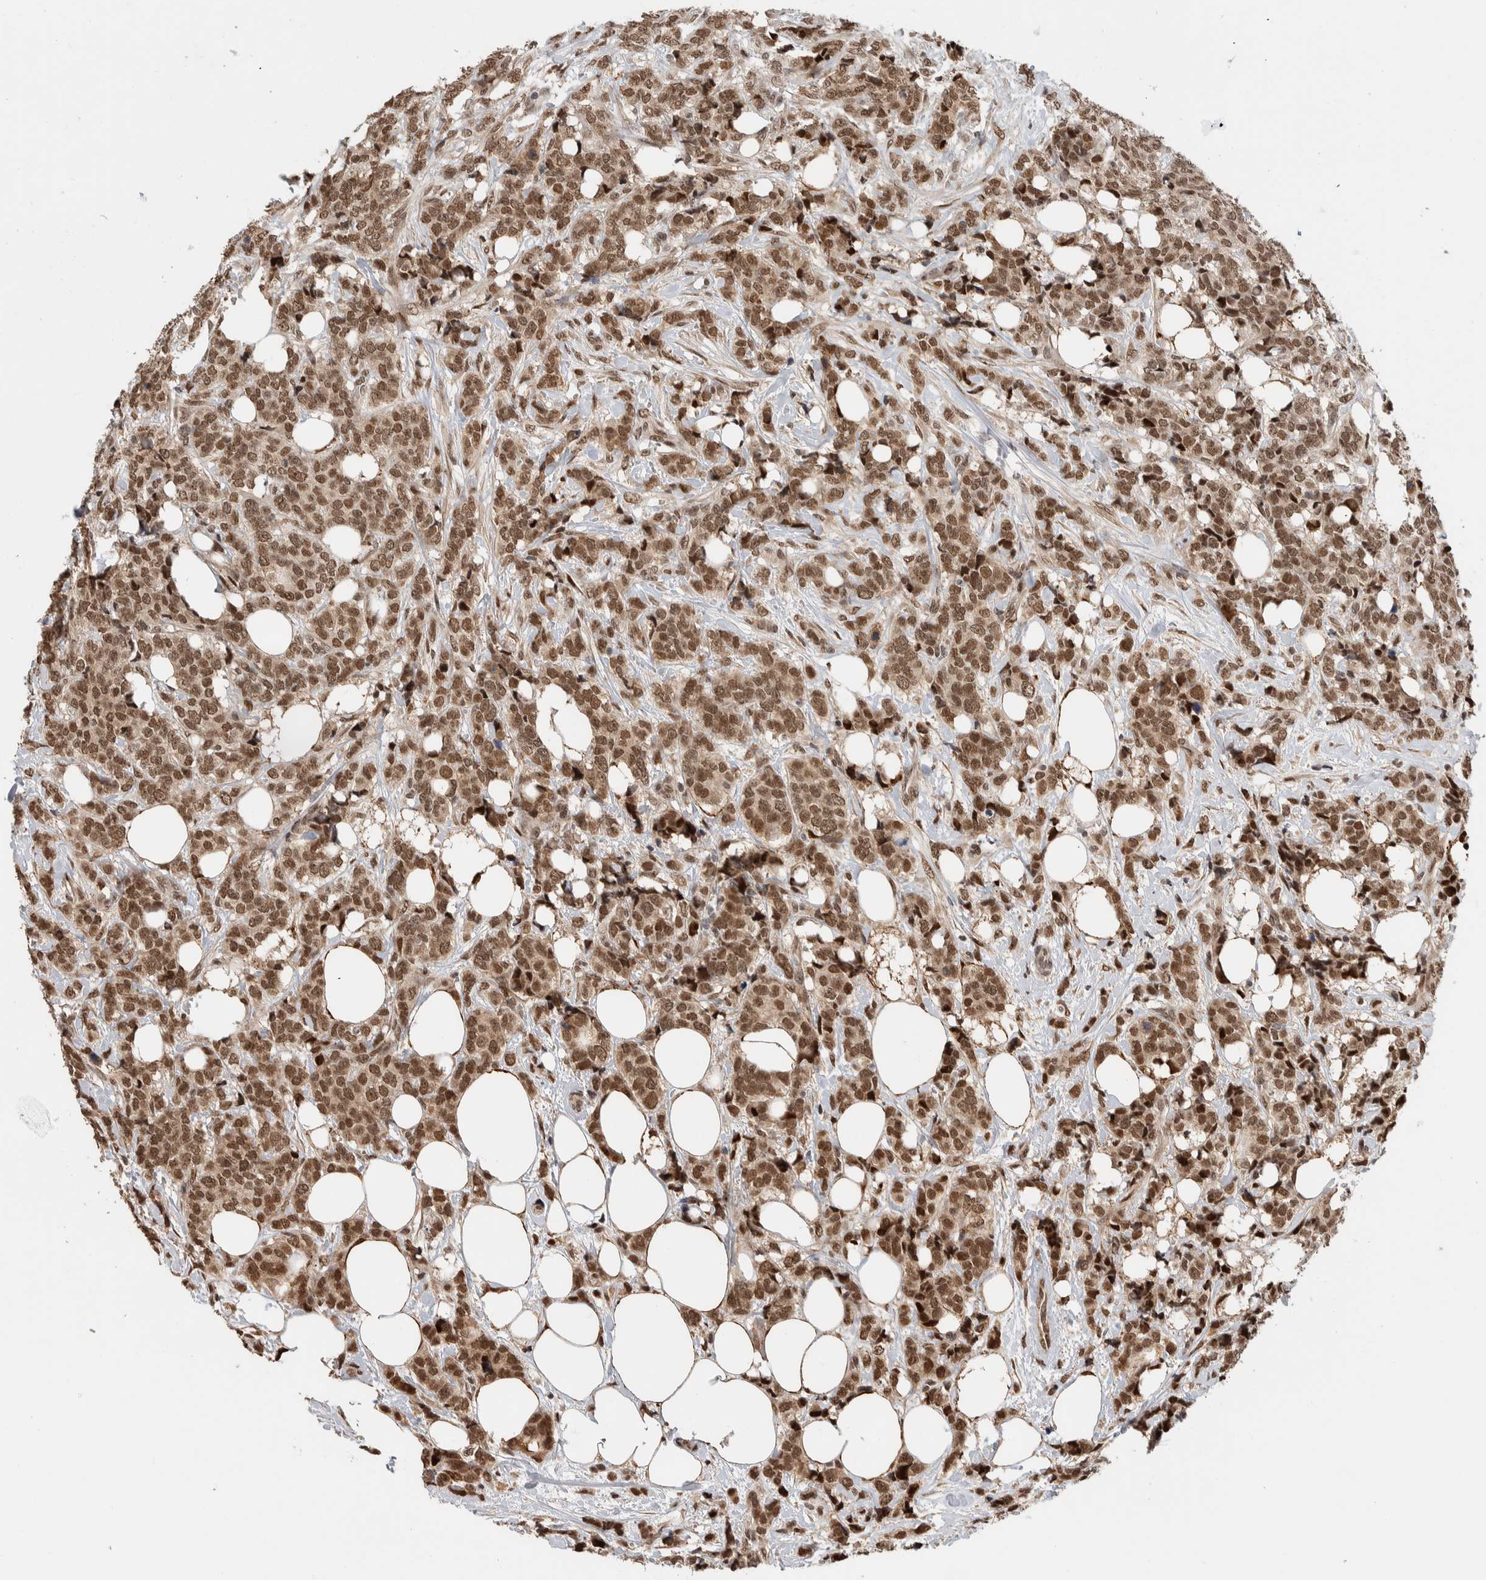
{"staining": {"intensity": "moderate", "quantity": ">75%", "location": "cytoplasmic/membranous,nuclear"}, "tissue": "breast cancer", "cell_type": "Tumor cells", "image_type": "cancer", "snomed": [{"axis": "morphology", "description": "Lobular carcinoma"}, {"axis": "topography", "description": "Skin"}, {"axis": "topography", "description": "Breast"}], "caption": "A brown stain highlights moderate cytoplasmic/membranous and nuclear staining of a protein in breast lobular carcinoma tumor cells.", "gene": "TNRC18", "patient": {"sex": "female", "age": 46}}